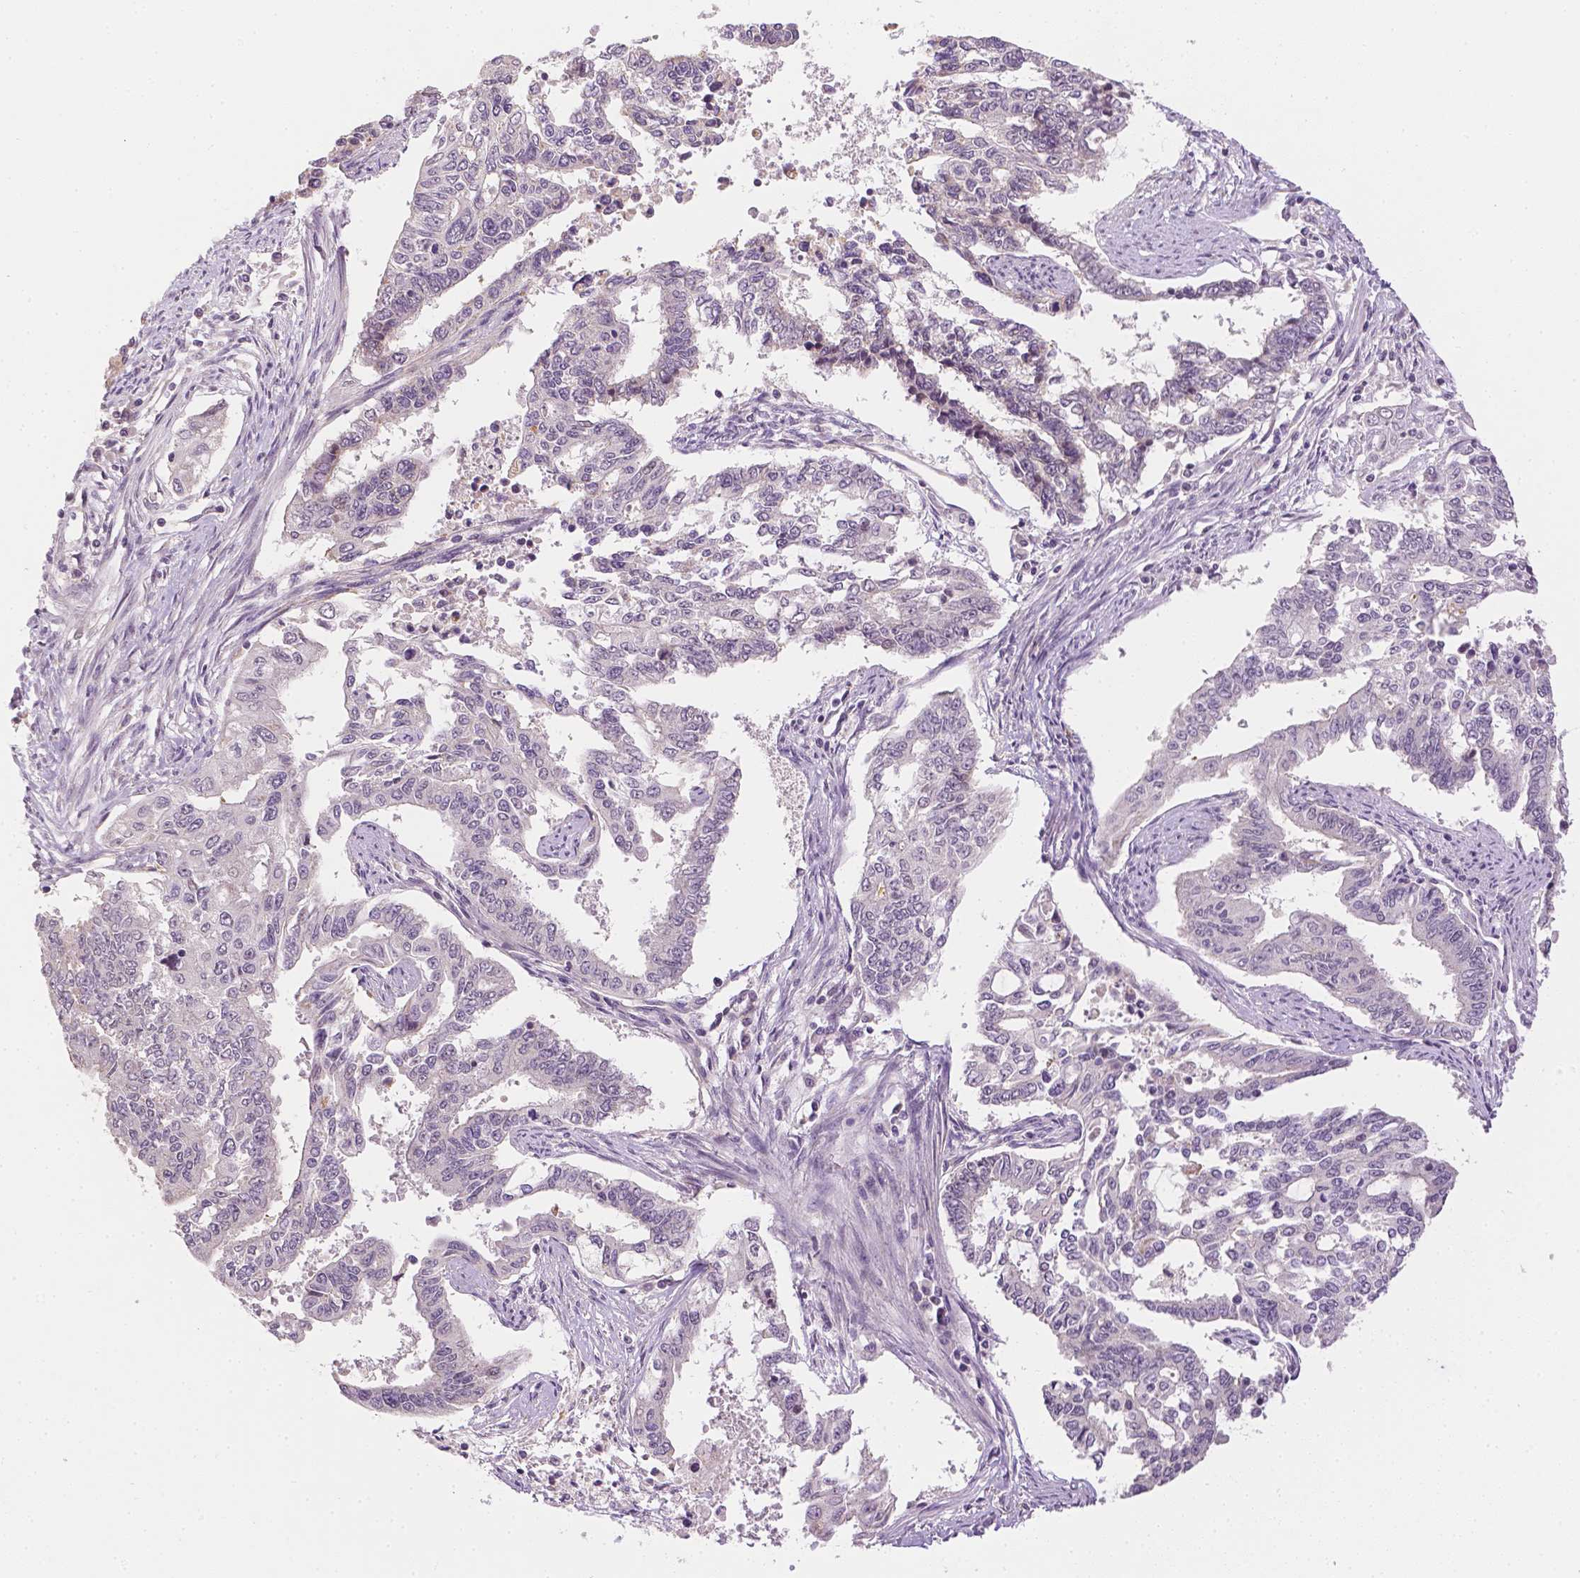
{"staining": {"intensity": "negative", "quantity": "none", "location": "none"}, "tissue": "endometrial cancer", "cell_type": "Tumor cells", "image_type": "cancer", "snomed": [{"axis": "morphology", "description": "Adenocarcinoma, NOS"}, {"axis": "topography", "description": "Uterus"}], "caption": "Image shows no protein expression in tumor cells of adenocarcinoma (endometrial) tissue.", "gene": "ZNF280B", "patient": {"sex": "female", "age": 59}}